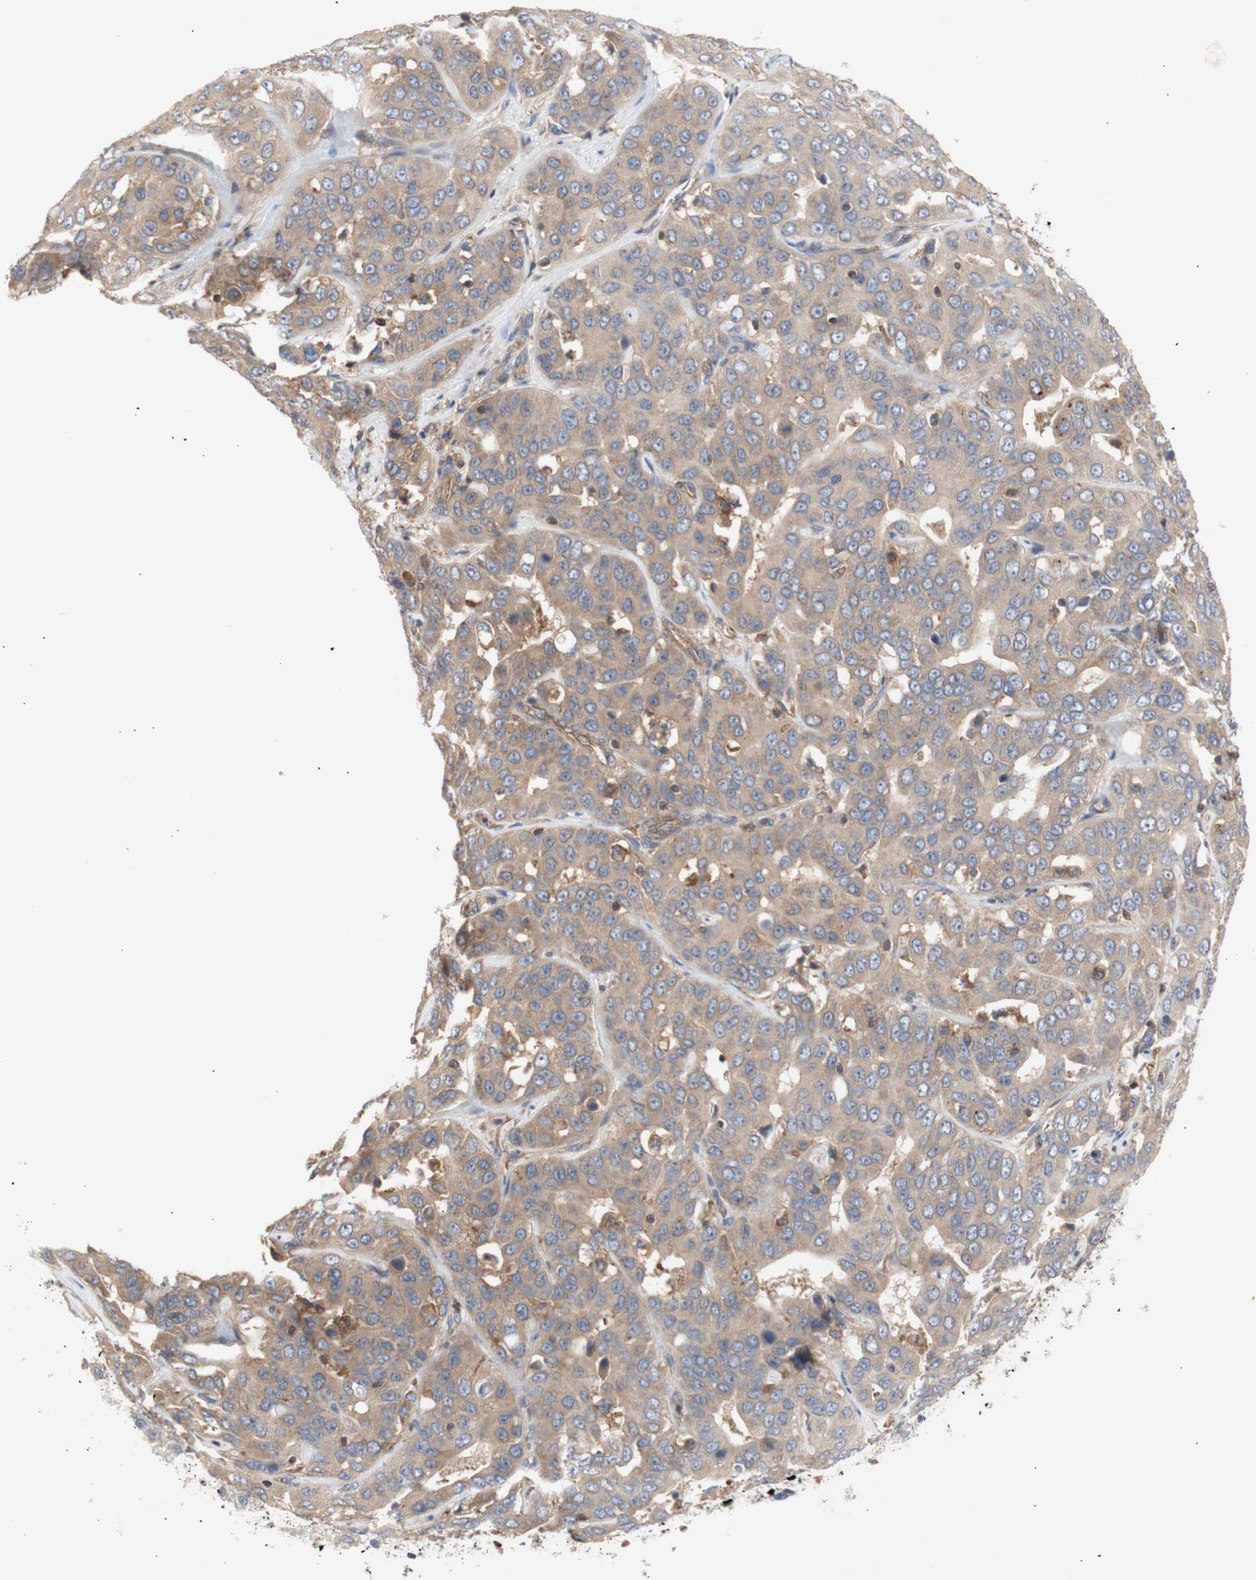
{"staining": {"intensity": "weak", "quantity": ">75%", "location": "cytoplasmic/membranous"}, "tissue": "liver cancer", "cell_type": "Tumor cells", "image_type": "cancer", "snomed": [{"axis": "morphology", "description": "Cholangiocarcinoma"}, {"axis": "topography", "description": "Liver"}], "caption": "Cholangiocarcinoma (liver) stained with a brown dye displays weak cytoplasmic/membranous positive positivity in approximately >75% of tumor cells.", "gene": "IKBKG", "patient": {"sex": "female", "age": 52}}